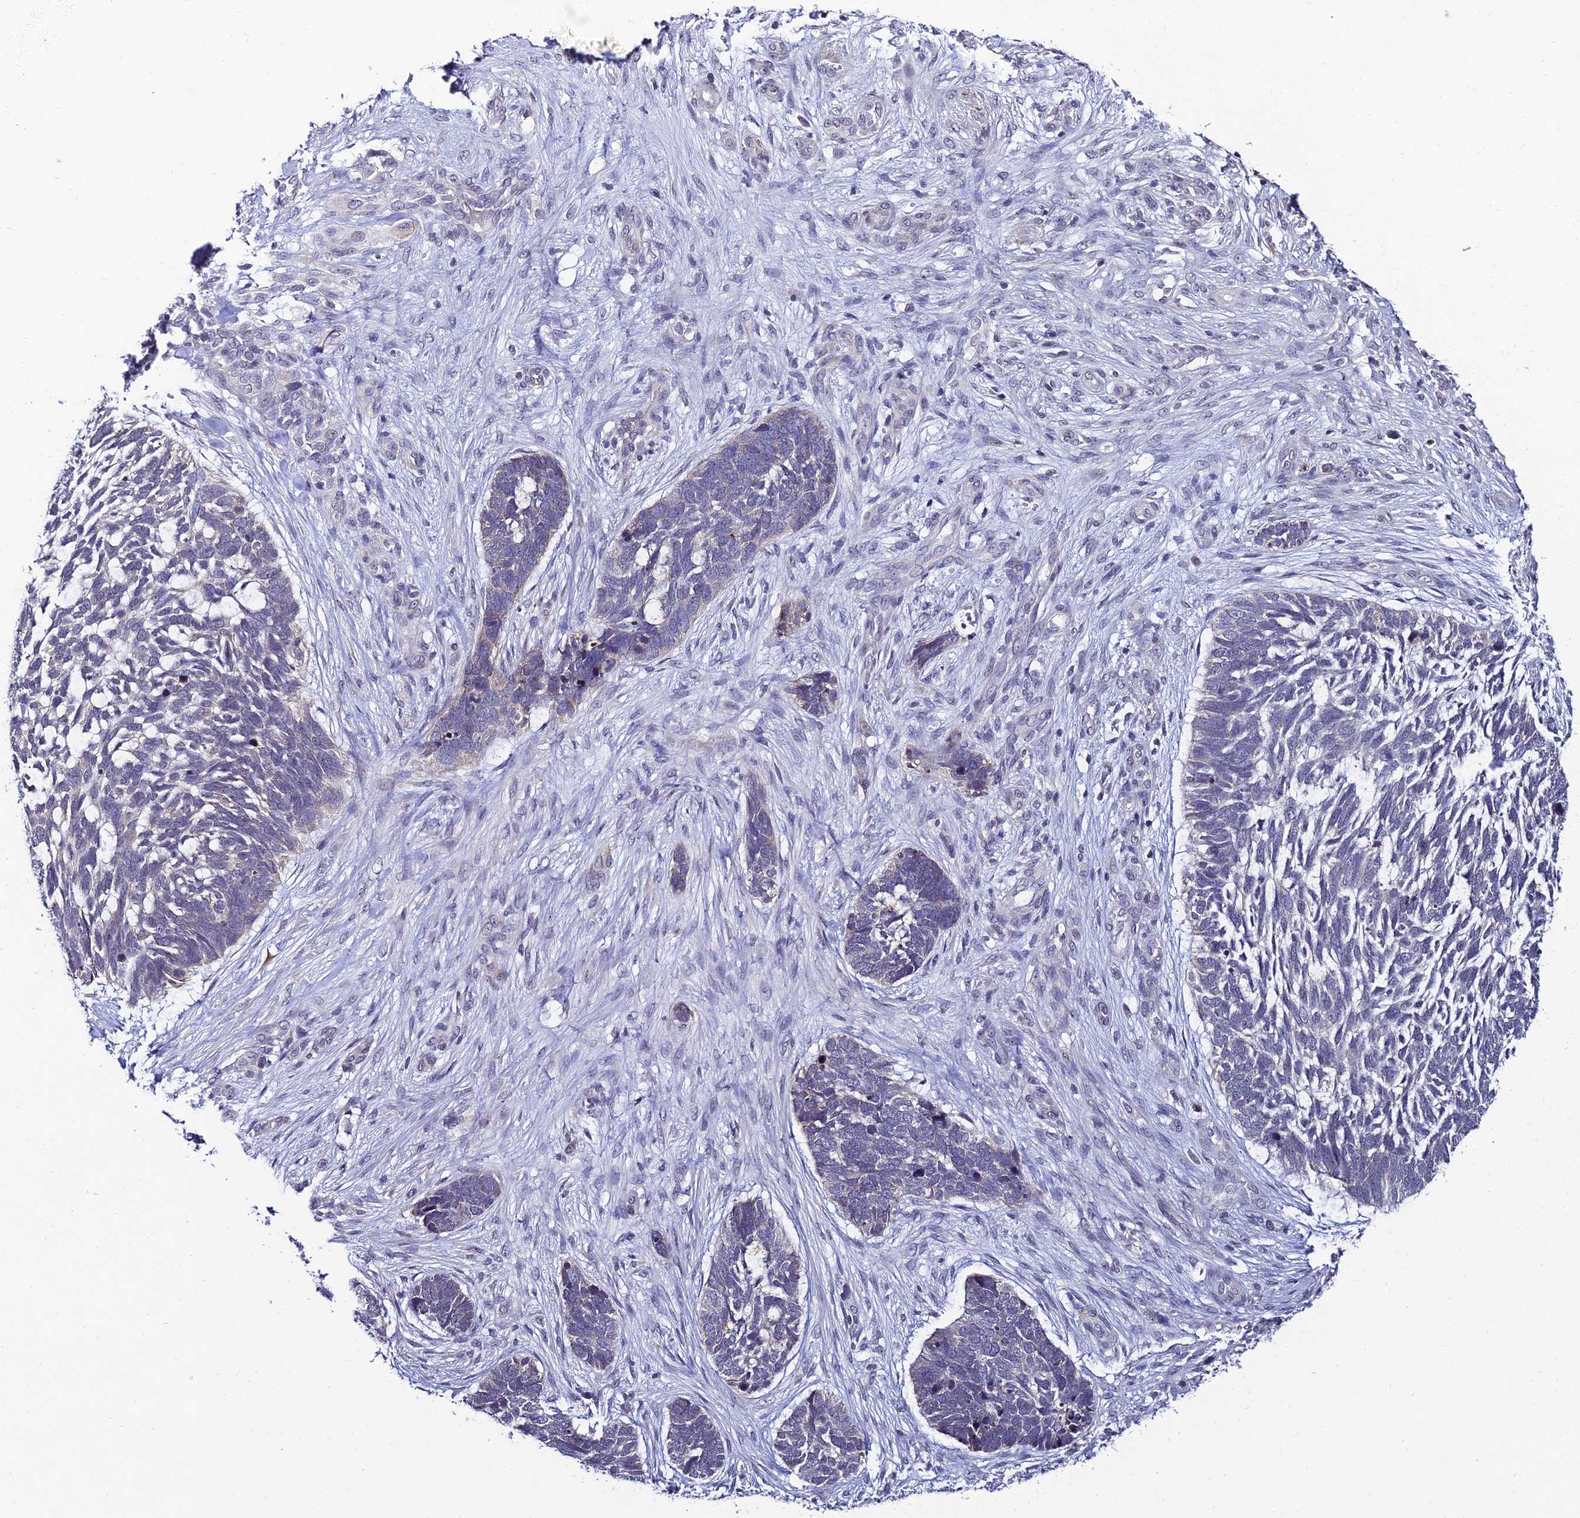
{"staining": {"intensity": "negative", "quantity": "none", "location": "none"}, "tissue": "skin cancer", "cell_type": "Tumor cells", "image_type": "cancer", "snomed": [{"axis": "morphology", "description": "Basal cell carcinoma"}, {"axis": "topography", "description": "Skin"}], "caption": "This is an immunohistochemistry (IHC) image of skin basal cell carcinoma. There is no positivity in tumor cells.", "gene": "CDNF", "patient": {"sex": "male", "age": 88}}